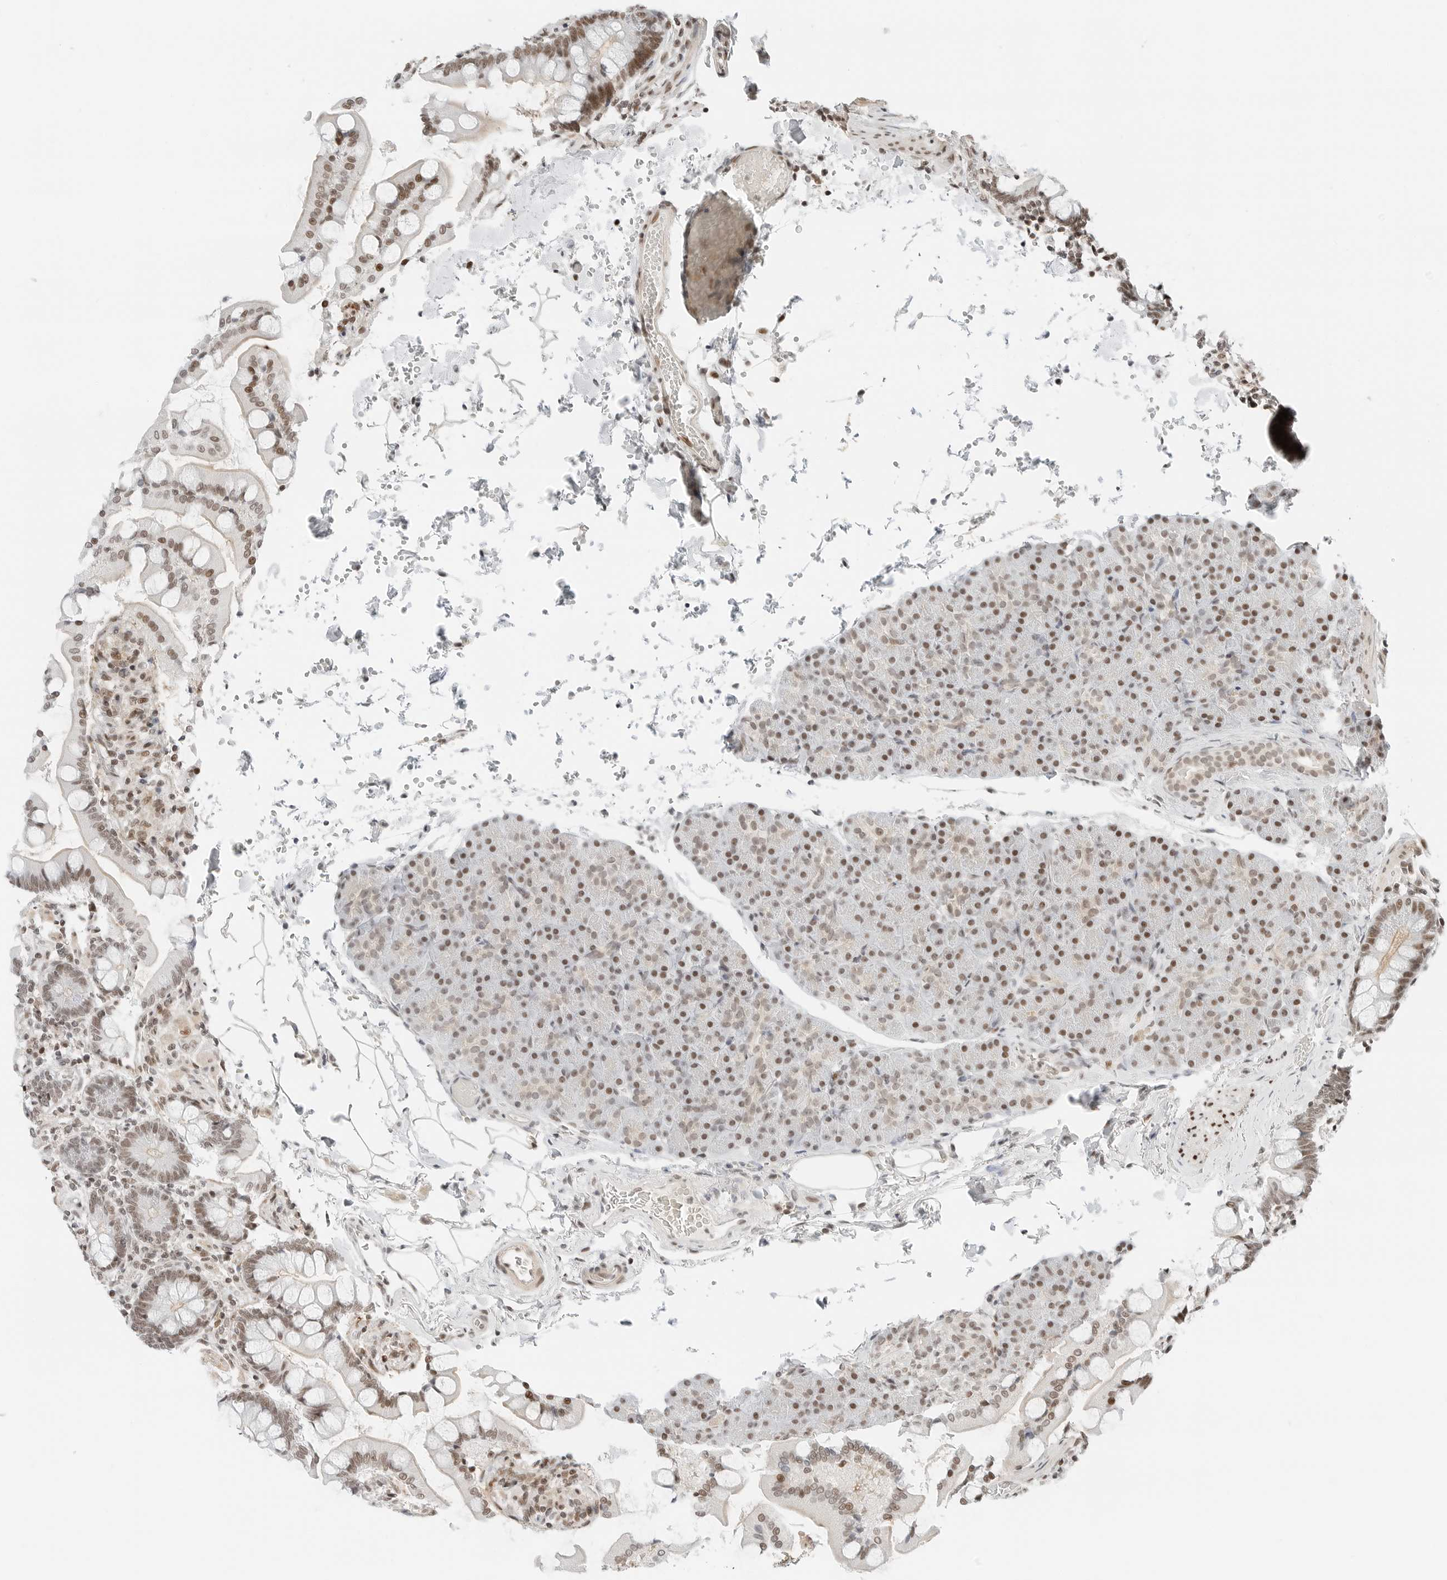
{"staining": {"intensity": "moderate", "quantity": ">75%", "location": "nuclear"}, "tissue": "pancreas", "cell_type": "Exocrine glandular cells", "image_type": "normal", "snomed": [{"axis": "morphology", "description": "Normal tissue, NOS"}, {"axis": "topography", "description": "Pancreas"}], "caption": "The histopathology image exhibits a brown stain indicating the presence of a protein in the nuclear of exocrine glandular cells in pancreas.", "gene": "CRTC2", "patient": {"sex": "female", "age": 43}}